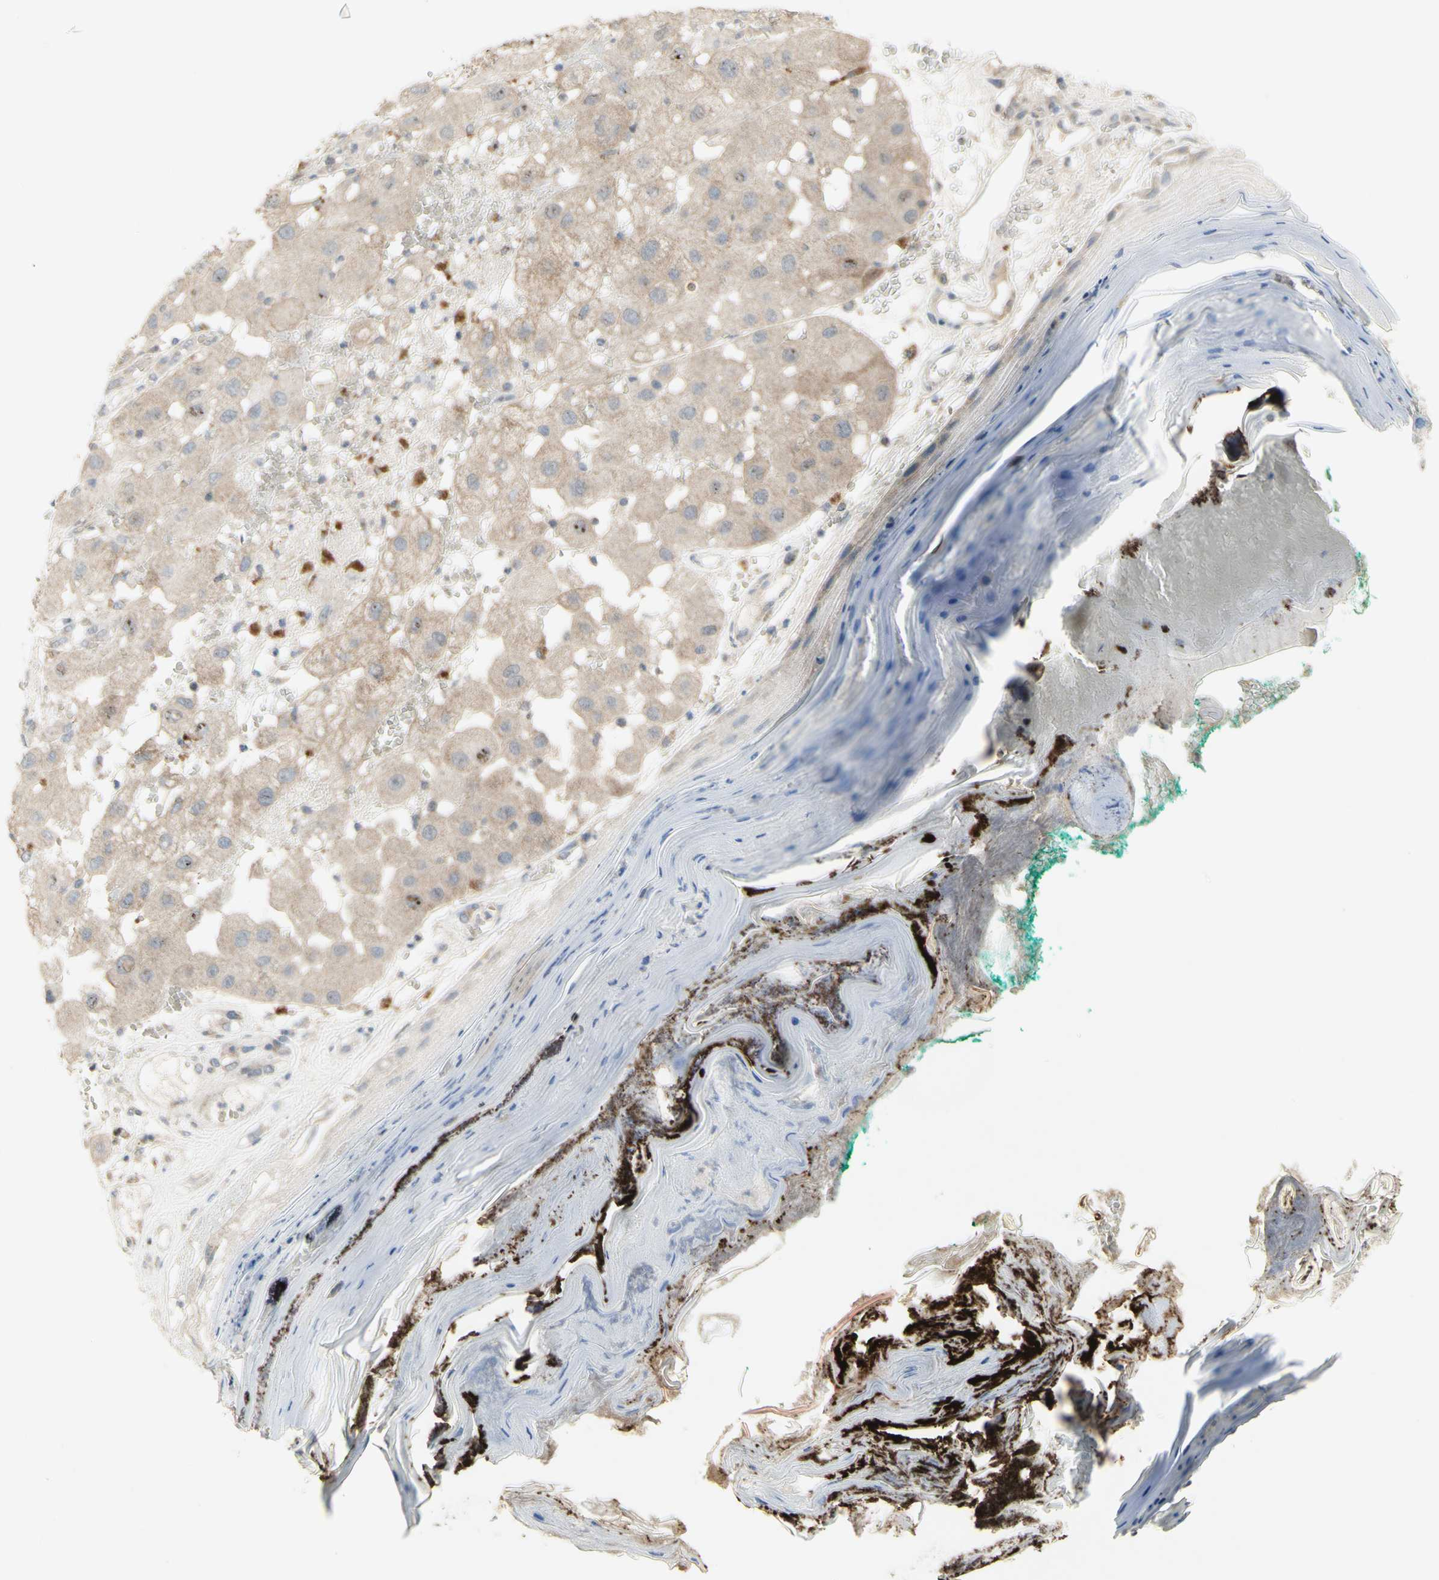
{"staining": {"intensity": "weak", "quantity": ">75%", "location": "cytoplasmic/membranous"}, "tissue": "melanoma", "cell_type": "Tumor cells", "image_type": "cancer", "snomed": [{"axis": "morphology", "description": "Malignant melanoma, NOS"}, {"axis": "topography", "description": "Skin"}], "caption": "This image shows malignant melanoma stained with immunohistochemistry (IHC) to label a protein in brown. The cytoplasmic/membranous of tumor cells show weak positivity for the protein. Nuclei are counter-stained blue.", "gene": "NLRP1", "patient": {"sex": "female", "age": 81}}